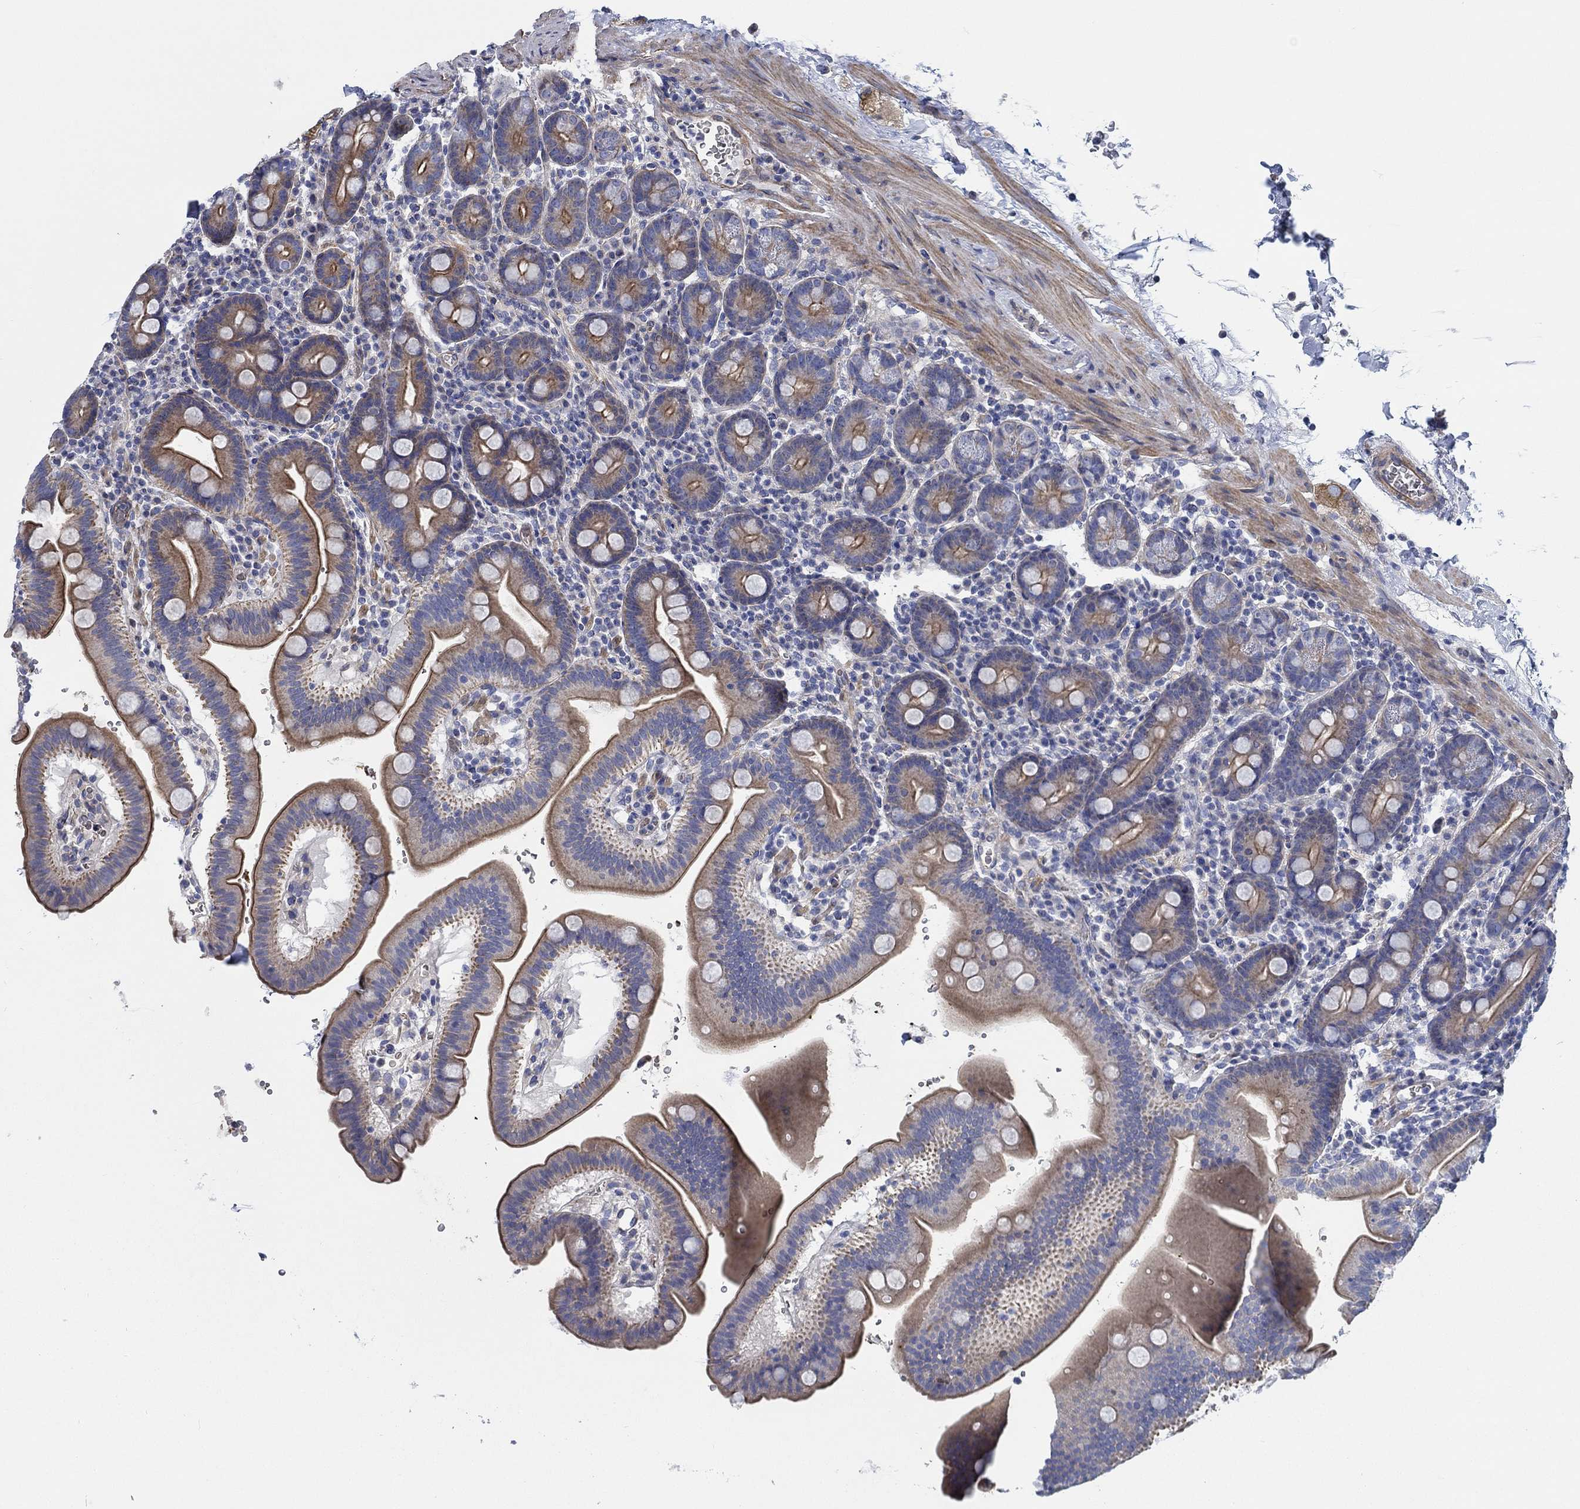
{"staining": {"intensity": "moderate", "quantity": ">75%", "location": "cytoplasmic/membranous"}, "tissue": "duodenum", "cell_type": "Glandular cells", "image_type": "normal", "snomed": [{"axis": "morphology", "description": "Normal tissue, NOS"}, {"axis": "topography", "description": "Duodenum"}], "caption": "Moderate cytoplasmic/membranous expression for a protein is present in approximately >75% of glandular cells of unremarkable duodenum using IHC.", "gene": "FMN1", "patient": {"sex": "male", "age": 59}}